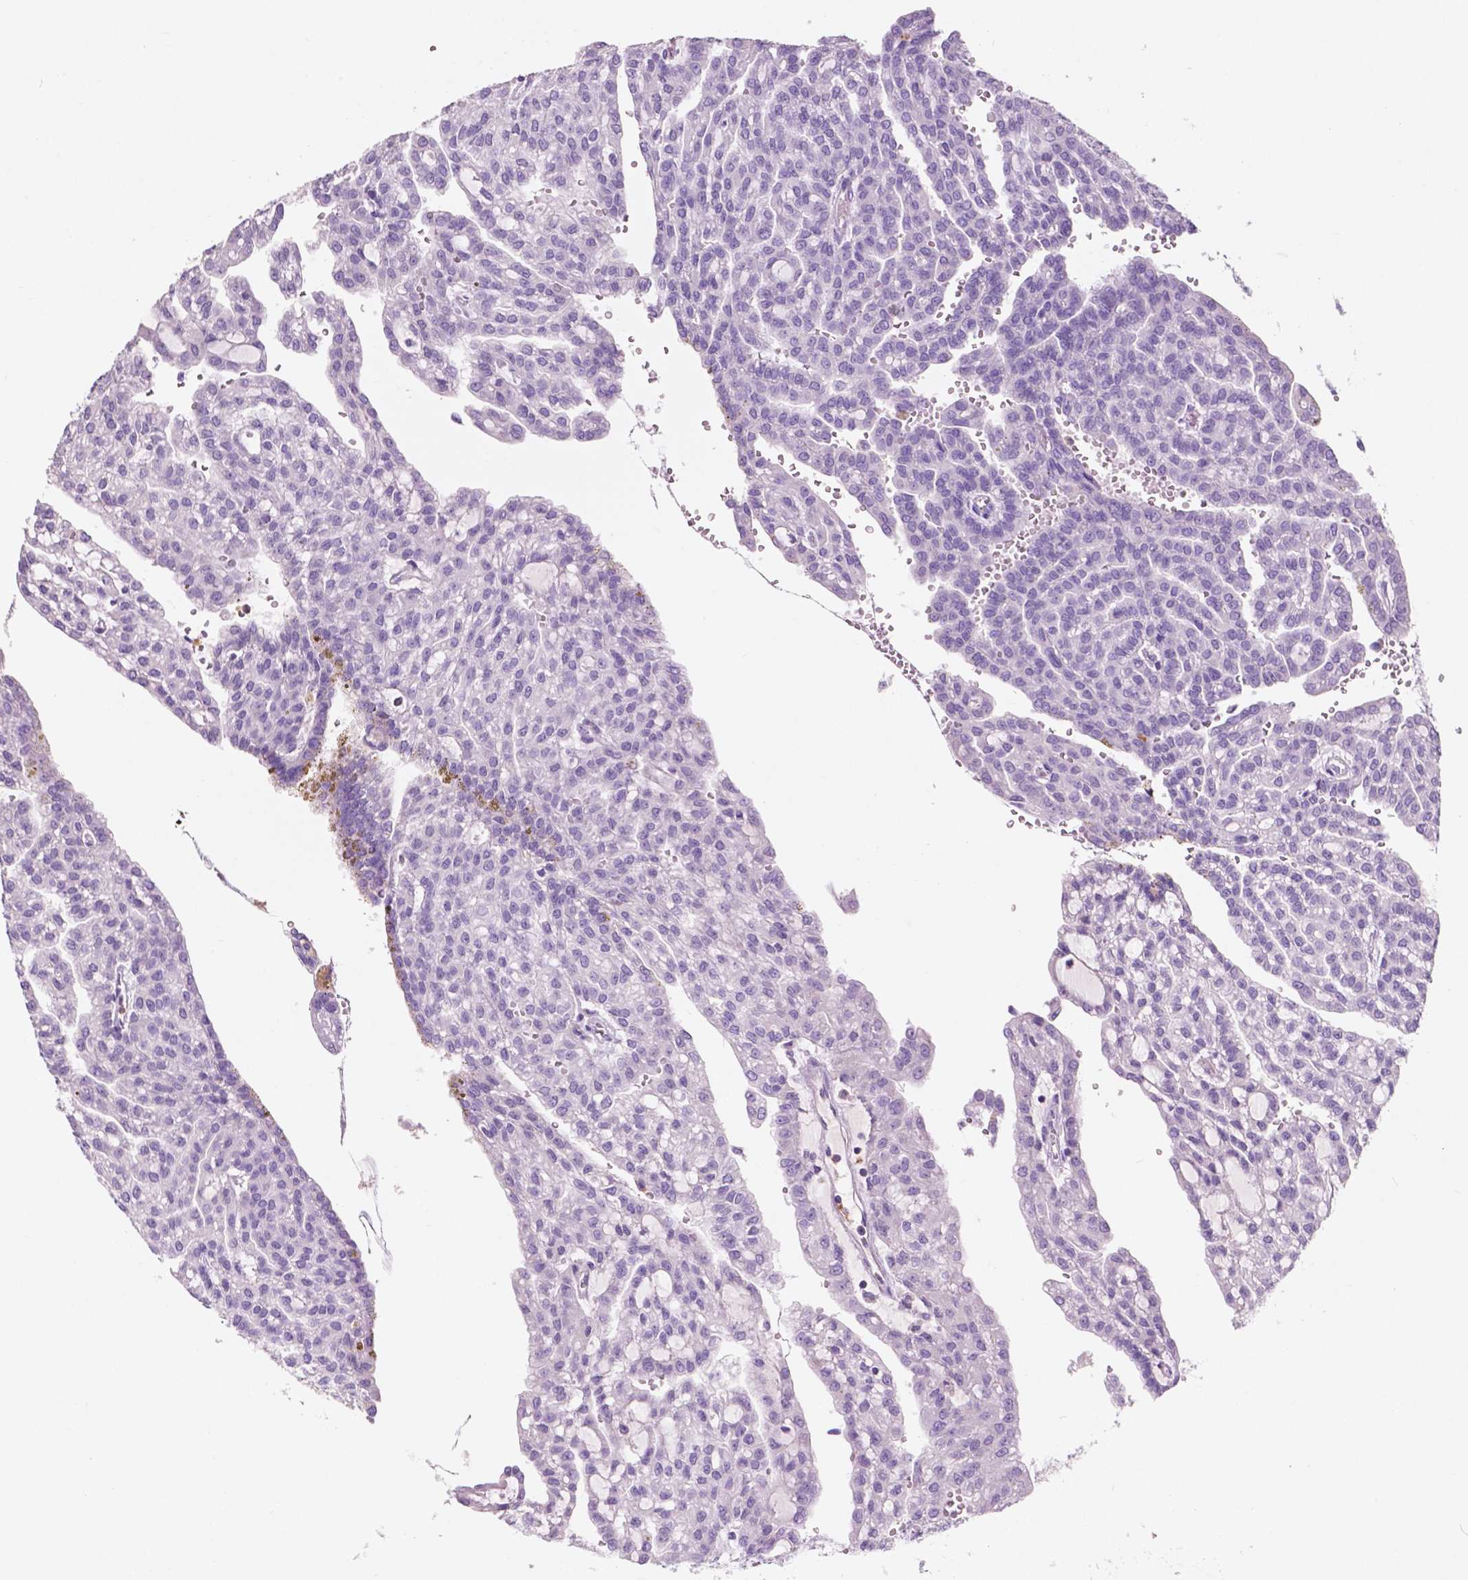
{"staining": {"intensity": "negative", "quantity": "none", "location": "none"}, "tissue": "renal cancer", "cell_type": "Tumor cells", "image_type": "cancer", "snomed": [{"axis": "morphology", "description": "Adenocarcinoma, NOS"}, {"axis": "topography", "description": "Kidney"}], "caption": "DAB immunohistochemical staining of human renal cancer displays no significant expression in tumor cells.", "gene": "CUZD1", "patient": {"sex": "male", "age": 63}}